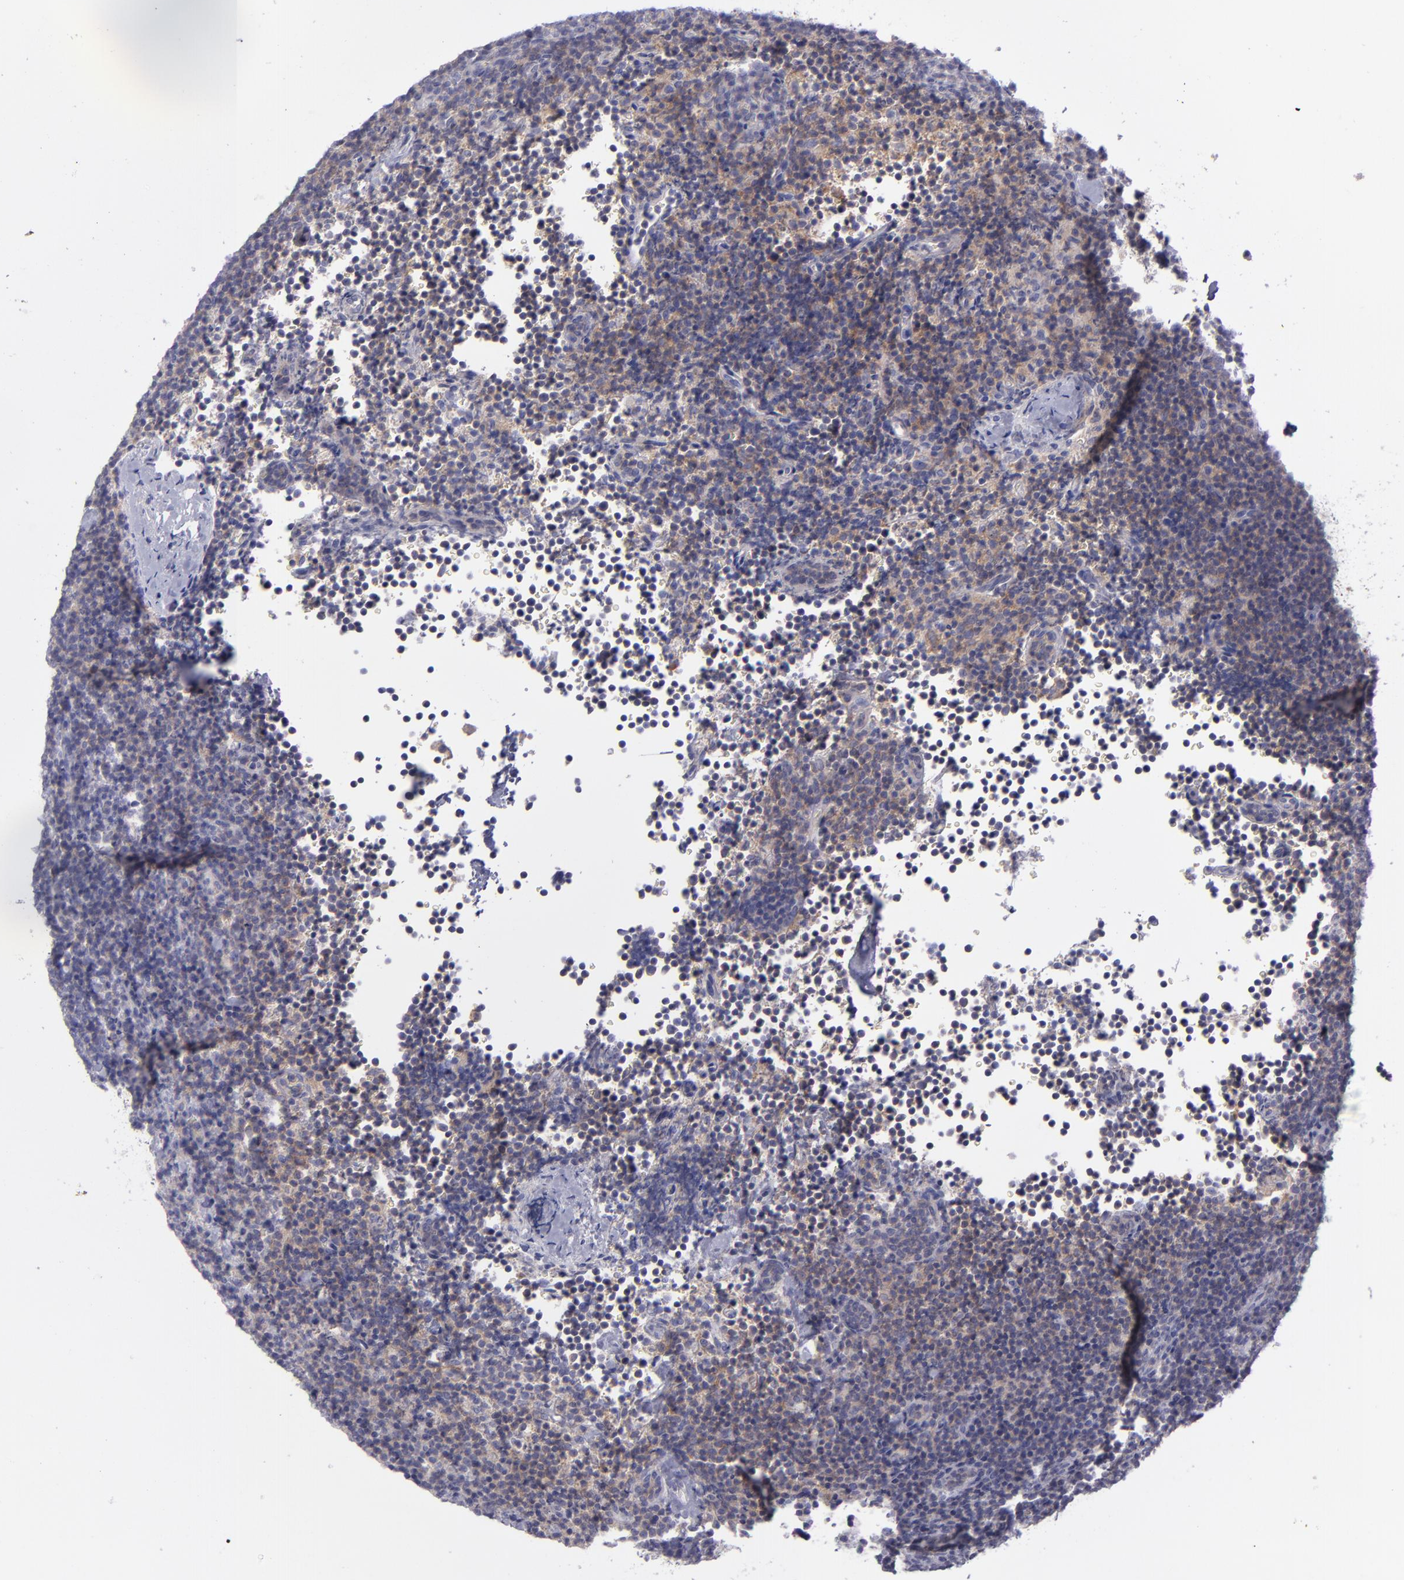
{"staining": {"intensity": "weak", "quantity": "<25%", "location": "cytoplasmic/membranous"}, "tissue": "lymphoma", "cell_type": "Tumor cells", "image_type": "cancer", "snomed": [{"axis": "morphology", "description": "Malignant lymphoma, non-Hodgkin's type, High grade"}, {"axis": "topography", "description": "Lymph node"}], "caption": "Photomicrograph shows no protein expression in tumor cells of malignant lymphoma, non-Hodgkin's type (high-grade) tissue. Brightfield microscopy of immunohistochemistry stained with DAB (3,3'-diaminobenzidine) (brown) and hematoxylin (blue), captured at high magnification.", "gene": "BSG", "patient": {"sex": "female", "age": 58}}